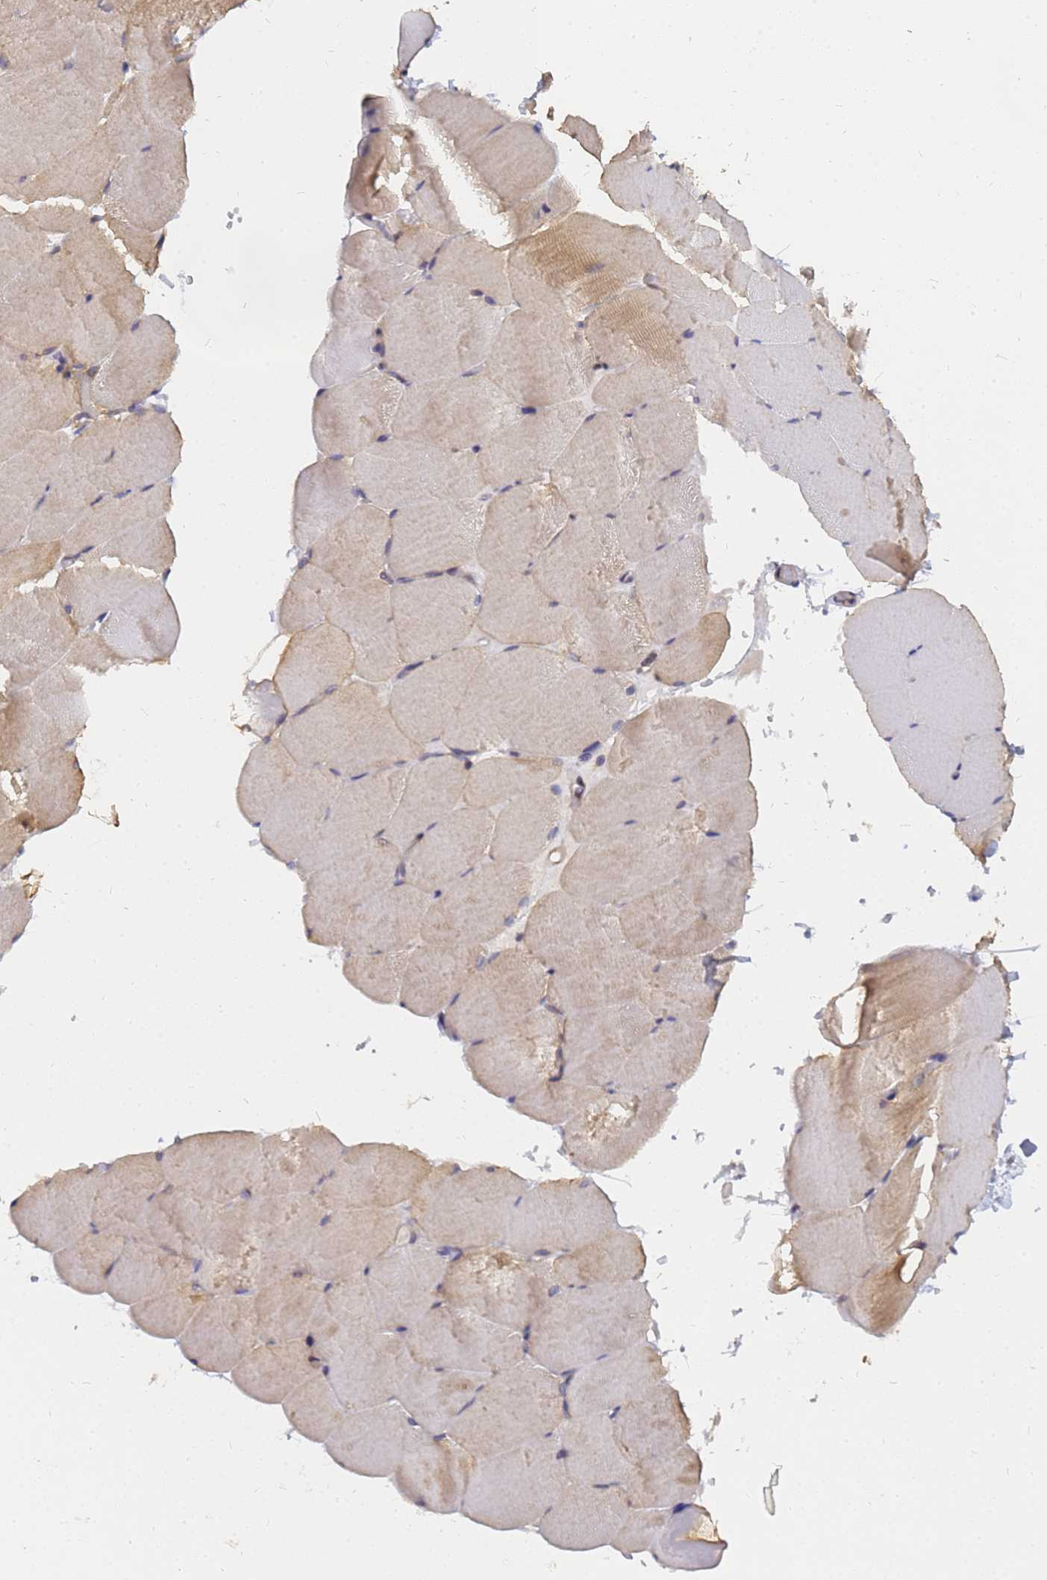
{"staining": {"intensity": "moderate", "quantity": "25%-75%", "location": "cytoplasmic/membranous"}, "tissue": "skeletal muscle", "cell_type": "Myocytes", "image_type": "normal", "snomed": [{"axis": "morphology", "description": "Normal tissue, NOS"}, {"axis": "topography", "description": "Skeletal muscle"}, {"axis": "topography", "description": "Parathyroid gland"}], "caption": "Skeletal muscle stained with immunohistochemistry (IHC) demonstrates moderate cytoplasmic/membranous expression in approximately 25%-75% of myocytes. (IHC, brightfield microscopy, high magnification).", "gene": "FAM166B", "patient": {"sex": "female", "age": 37}}